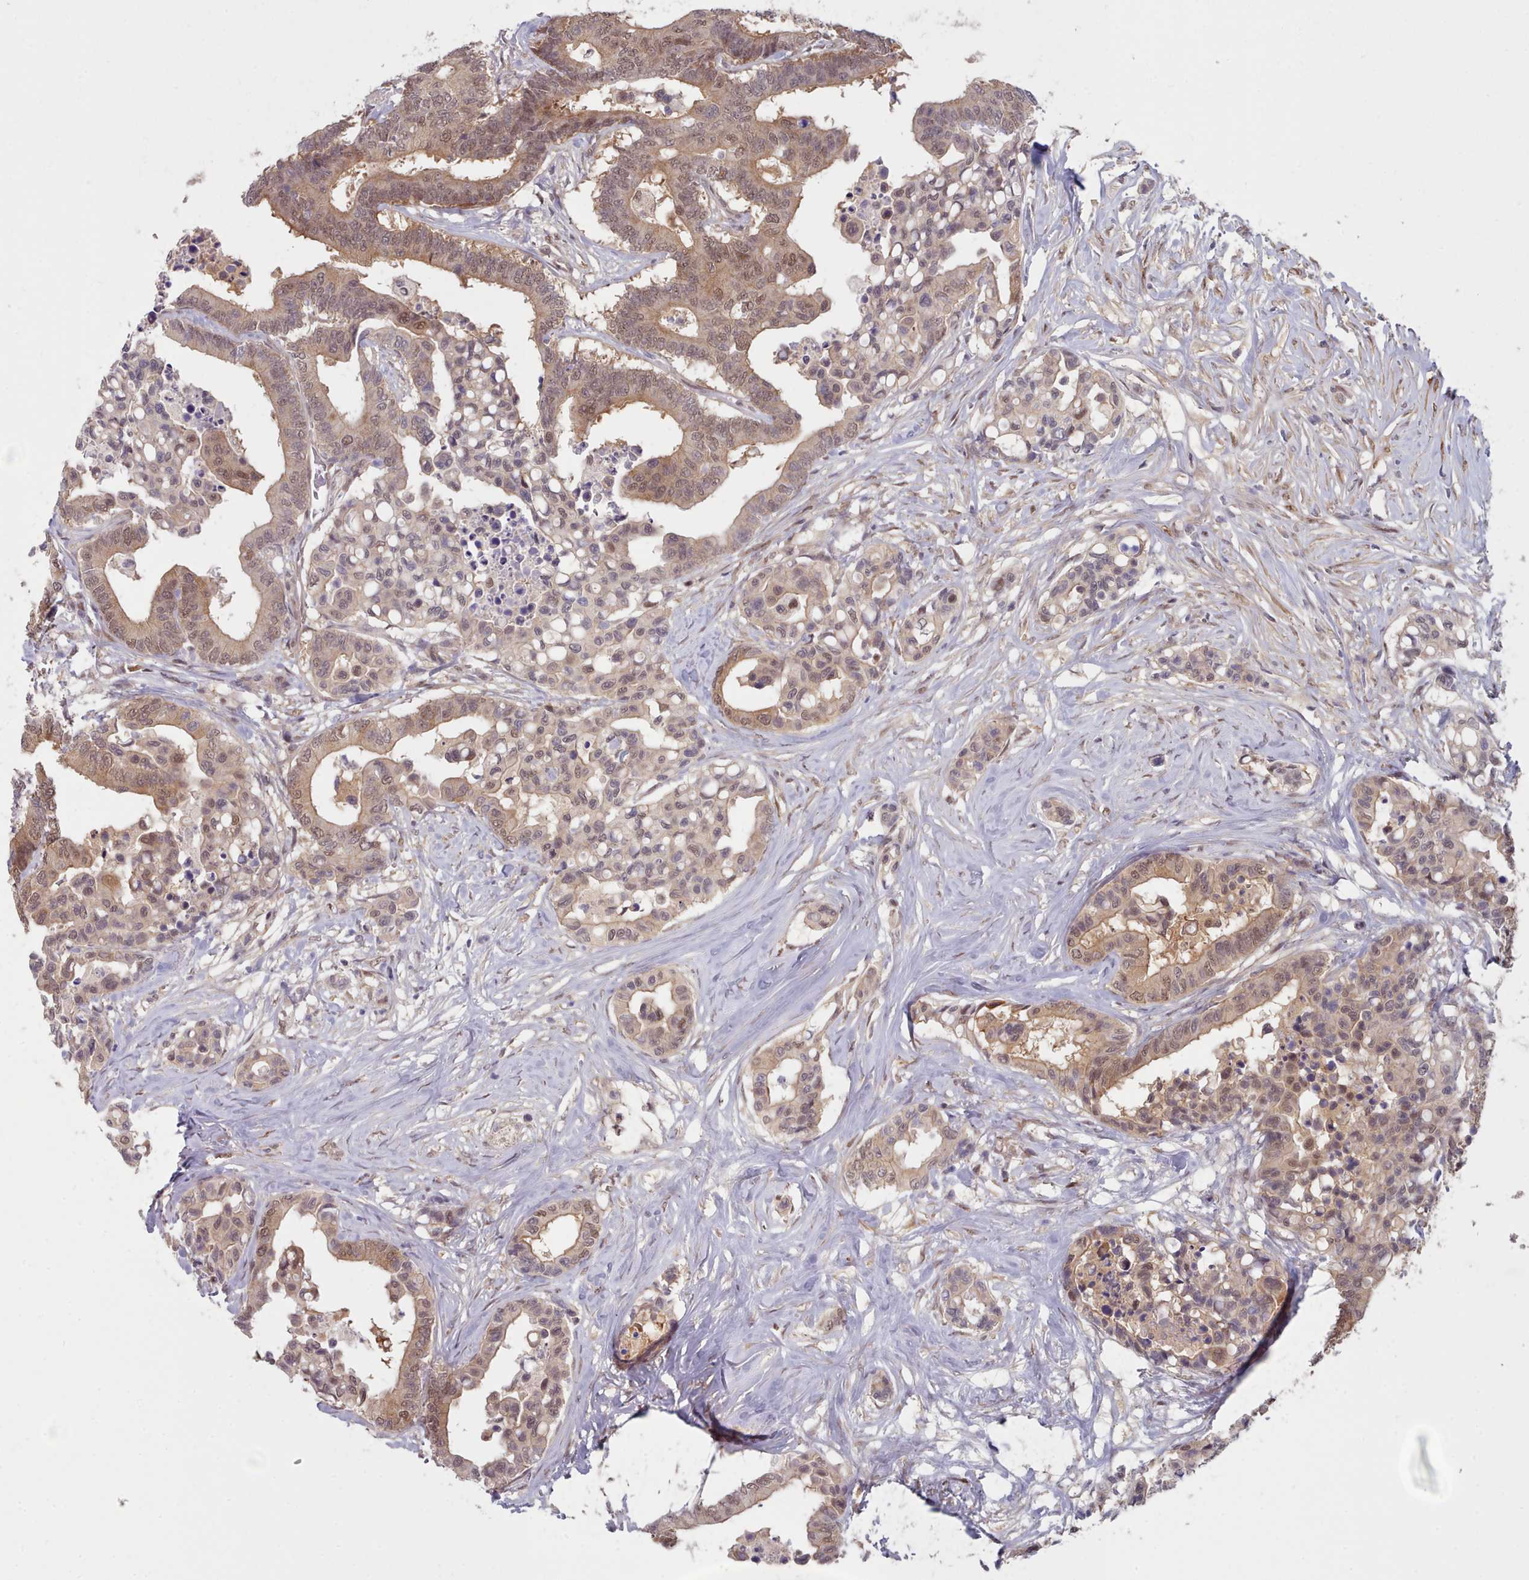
{"staining": {"intensity": "moderate", "quantity": ">75%", "location": "cytoplasmic/membranous,nuclear"}, "tissue": "colorectal cancer", "cell_type": "Tumor cells", "image_type": "cancer", "snomed": [{"axis": "morphology", "description": "Normal tissue, NOS"}, {"axis": "morphology", "description": "Adenocarcinoma, NOS"}, {"axis": "topography", "description": "Colon"}], "caption": "A medium amount of moderate cytoplasmic/membranous and nuclear expression is seen in about >75% of tumor cells in colorectal cancer tissue.", "gene": "CES3", "patient": {"sex": "male", "age": 82}}